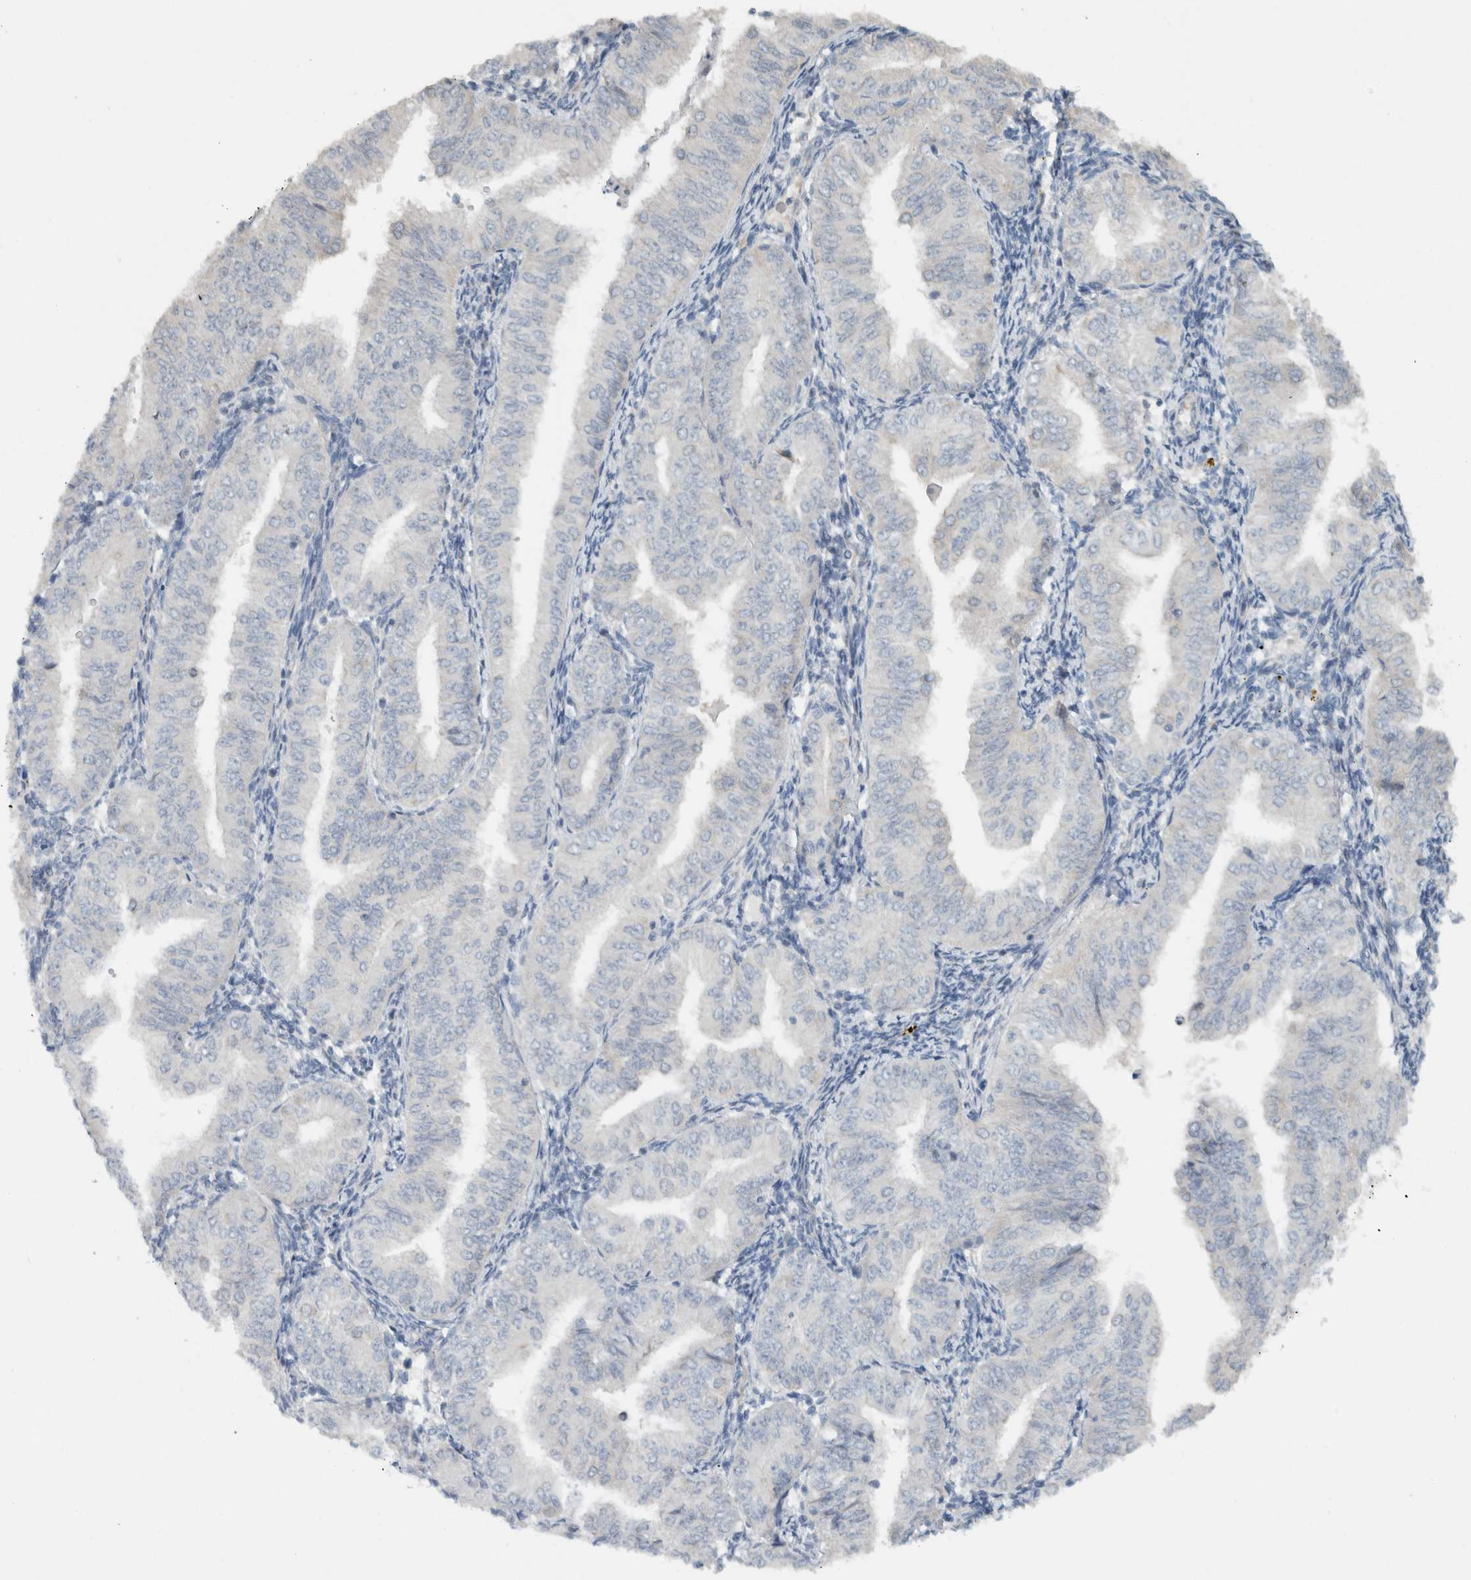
{"staining": {"intensity": "negative", "quantity": "none", "location": "none"}, "tissue": "endometrial cancer", "cell_type": "Tumor cells", "image_type": "cancer", "snomed": [{"axis": "morphology", "description": "Normal tissue, NOS"}, {"axis": "morphology", "description": "Adenocarcinoma, NOS"}, {"axis": "topography", "description": "Endometrium"}], "caption": "A micrograph of human endometrial adenocarcinoma is negative for staining in tumor cells. (Brightfield microscopy of DAB immunohistochemistry (IHC) at high magnification).", "gene": "ERCC6L2", "patient": {"sex": "female", "age": 53}}